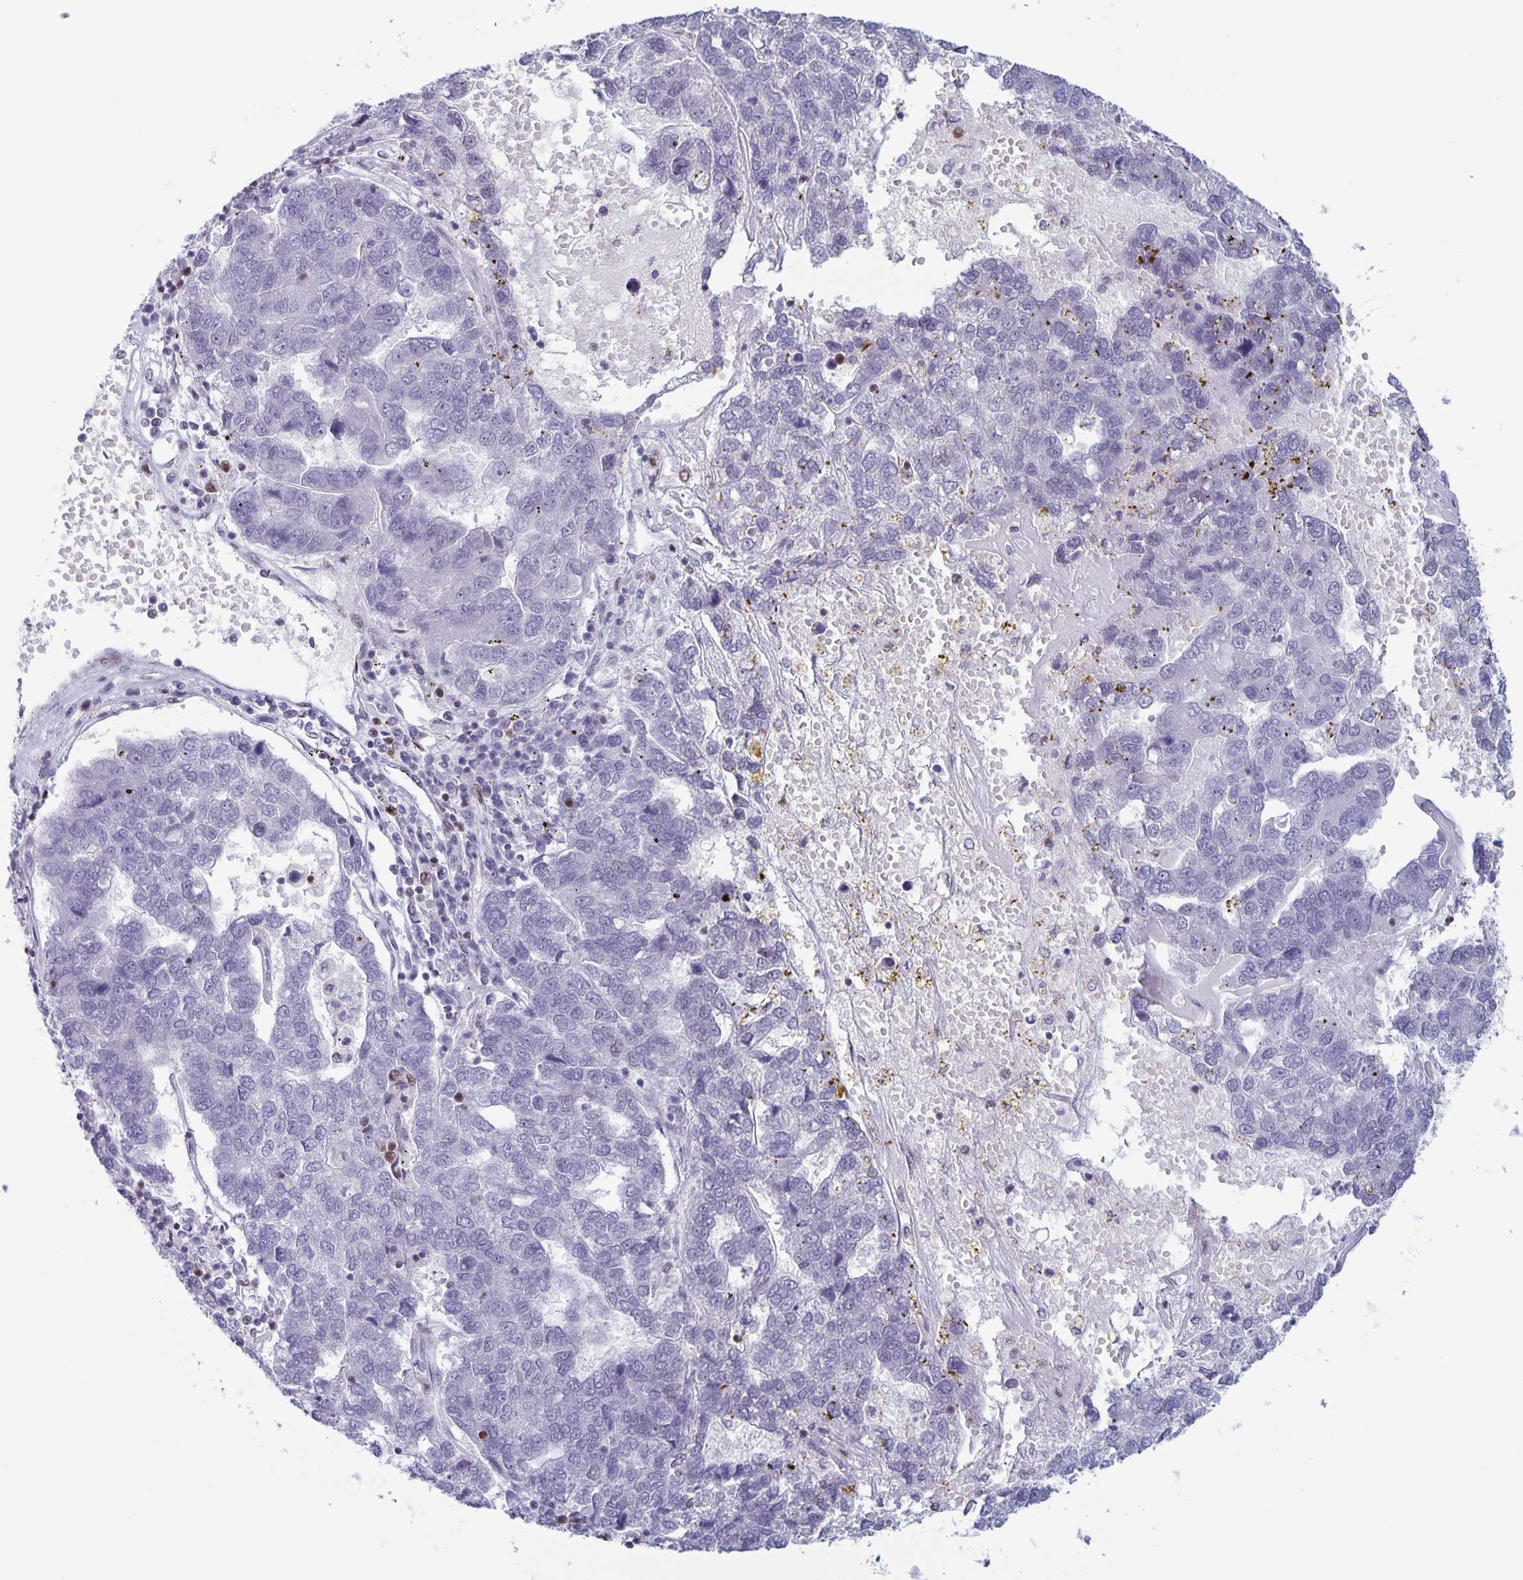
{"staining": {"intensity": "negative", "quantity": "none", "location": "none"}, "tissue": "pancreatic cancer", "cell_type": "Tumor cells", "image_type": "cancer", "snomed": [{"axis": "morphology", "description": "Adenocarcinoma, NOS"}, {"axis": "topography", "description": "Pancreas"}], "caption": "This is an immunohistochemistry (IHC) micrograph of adenocarcinoma (pancreatic). There is no expression in tumor cells.", "gene": "JUND", "patient": {"sex": "female", "age": 61}}